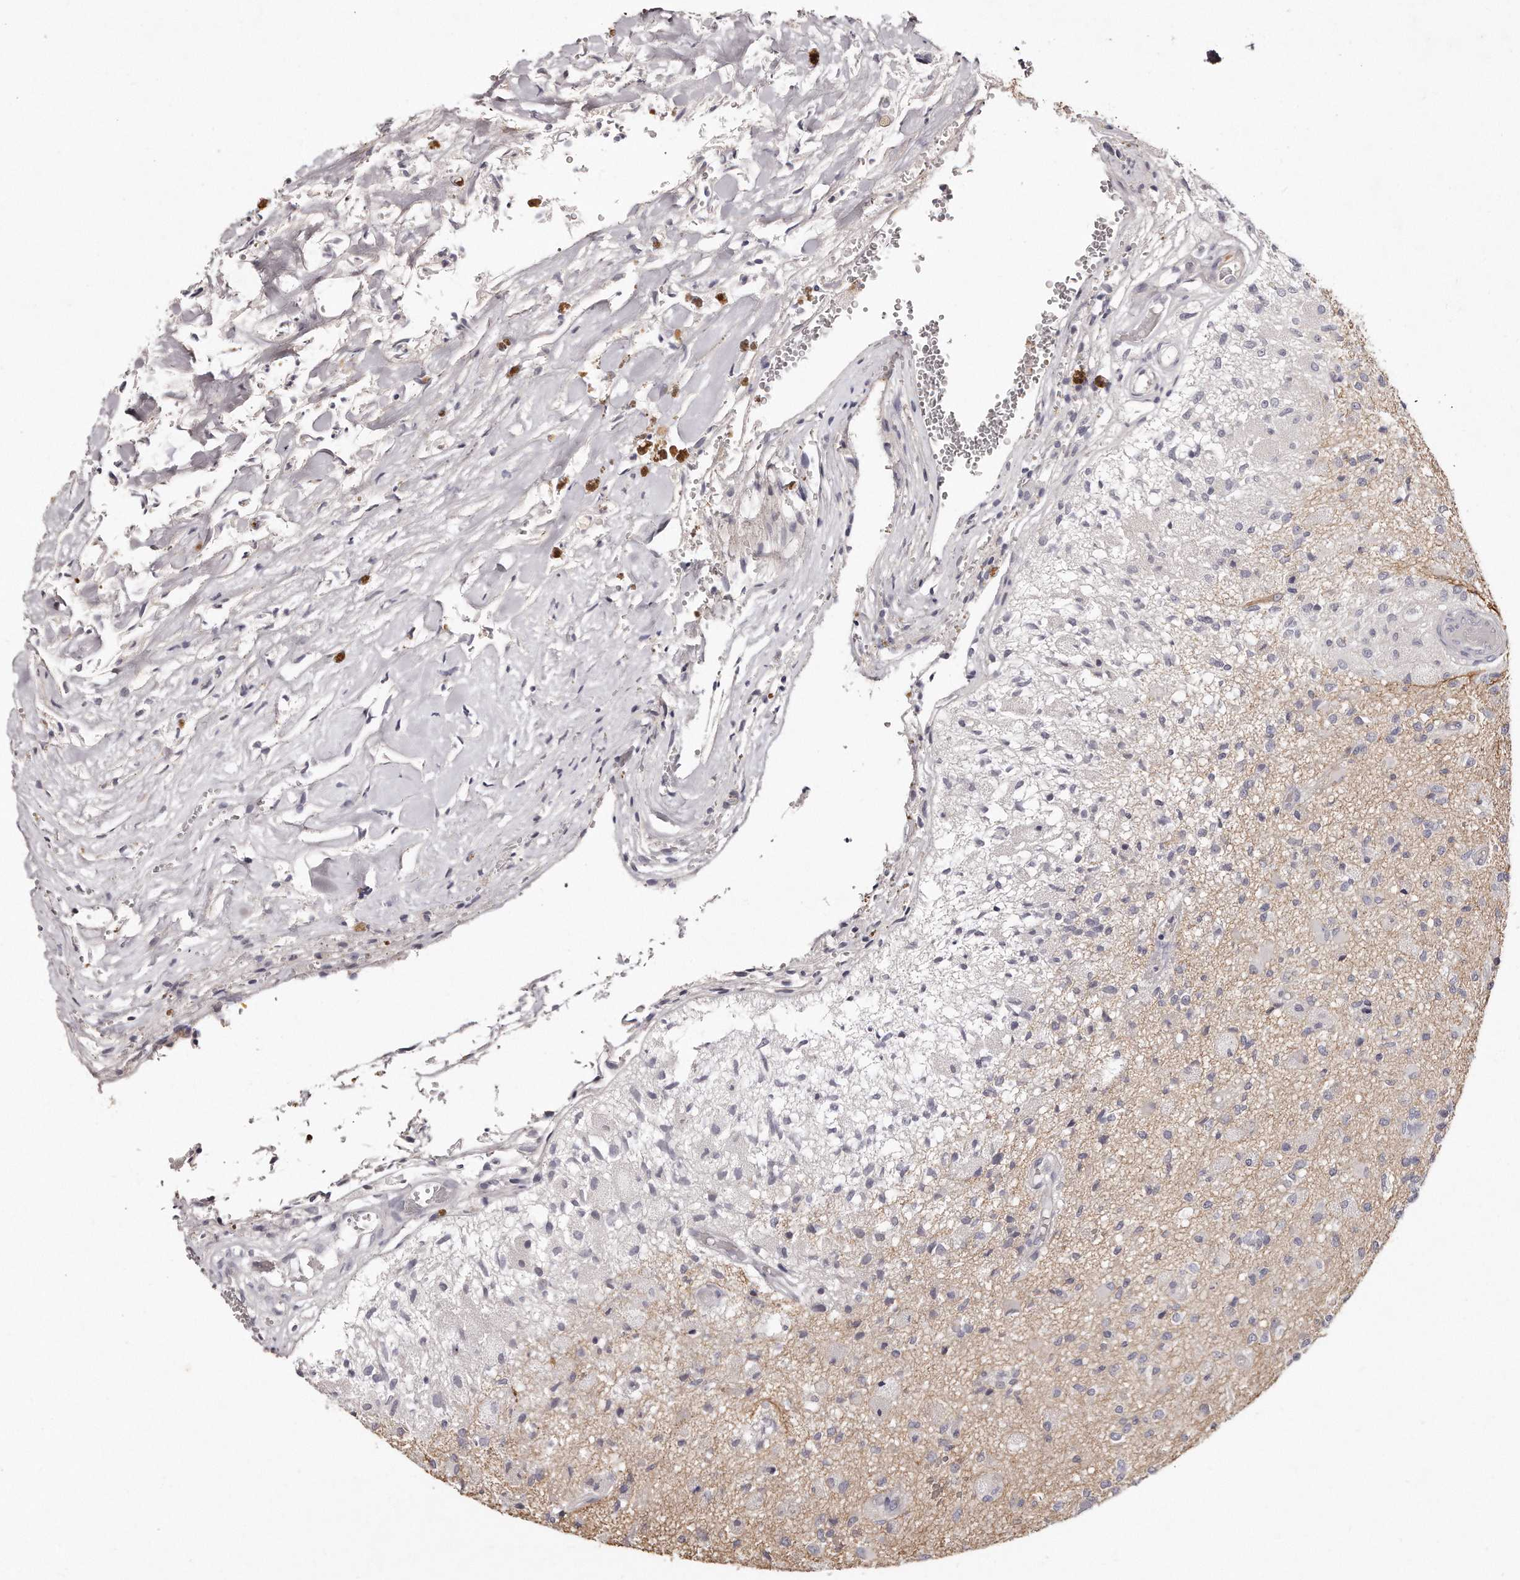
{"staining": {"intensity": "negative", "quantity": "none", "location": "none"}, "tissue": "glioma", "cell_type": "Tumor cells", "image_type": "cancer", "snomed": [{"axis": "morphology", "description": "Normal tissue, NOS"}, {"axis": "morphology", "description": "Glioma, malignant, High grade"}, {"axis": "topography", "description": "Cerebral cortex"}], "caption": "This is an IHC histopathology image of human glioma. There is no positivity in tumor cells.", "gene": "TTLL4", "patient": {"sex": "male", "age": 77}}